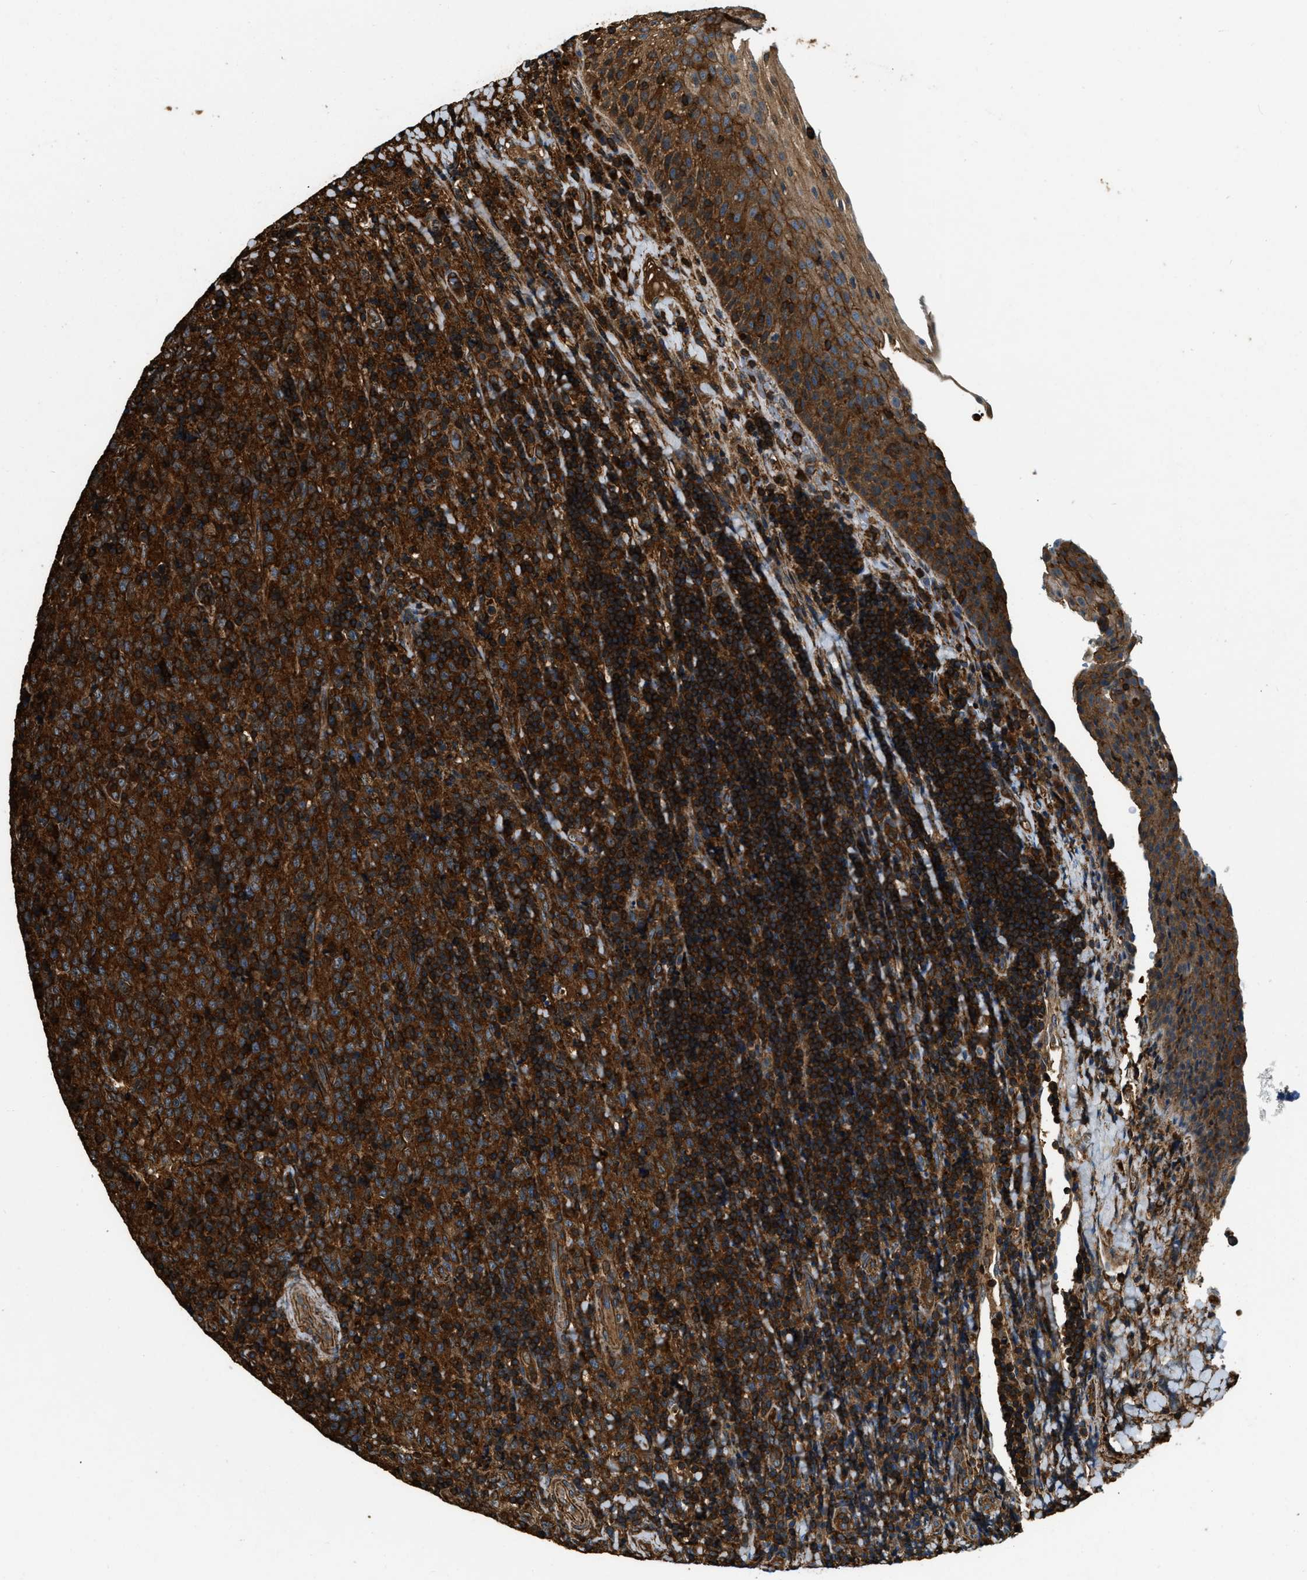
{"staining": {"intensity": "strong", "quantity": ">75%", "location": "cytoplasmic/membranous"}, "tissue": "lymphoma", "cell_type": "Tumor cells", "image_type": "cancer", "snomed": [{"axis": "morphology", "description": "Malignant lymphoma, non-Hodgkin's type, High grade"}, {"axis": "topography", "description": "Tonsil"}], "caption": "This micrograph reveals immunohistochemistry (IHC) staining of human high-grade malignant lymphoma, non-Hodgkin's type, with high strong cytoplasmic/membranous positivity in approximately >75% of tumor cells.", "gene": "YARS1", "patient": {"sex": "female", "age": 36}}